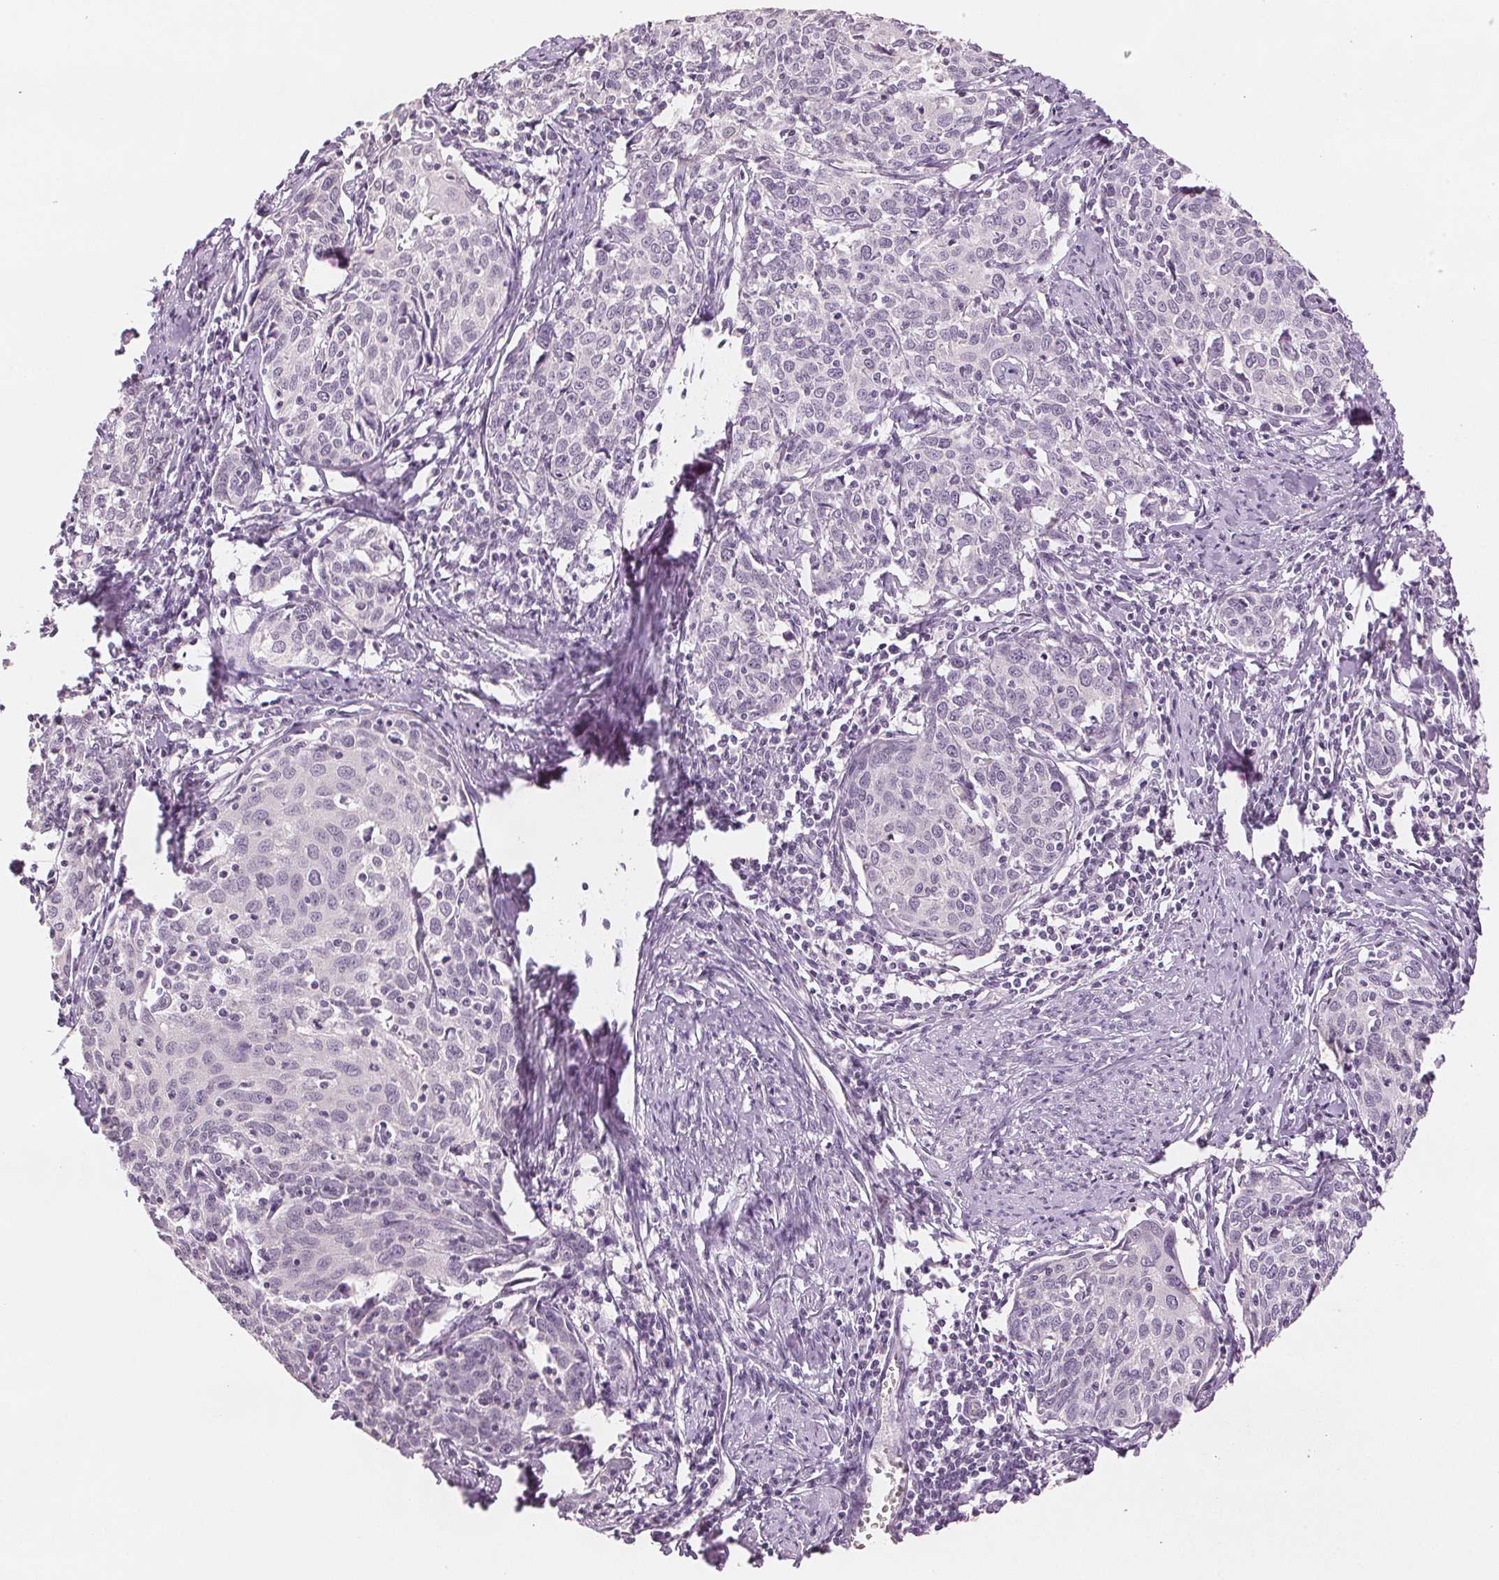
{"staining": {"intensity": "negative", "quantity": "none", "location": "none"}, "tissue": "cervical cancer", "cell_type": "Tumor cells", "image_type": "cancer", "snomed": [{"axis": "morphology", "description": "Squamous cell carcinoma, NOS"}, {"axis": "topography", "description": "Cervix"}], "caption": "High magnification brightfield microscopy of cervical squamous cell carcinoma stained with DAB (brown) and counterstained with hematoxylin (blue): tumor cells show no significant staining. (DAB immunohistochemistry visualized using brightfield microscopy, high magnification).", "gene": "SCGN", "patient": {"sex": "female", "age": 62}}